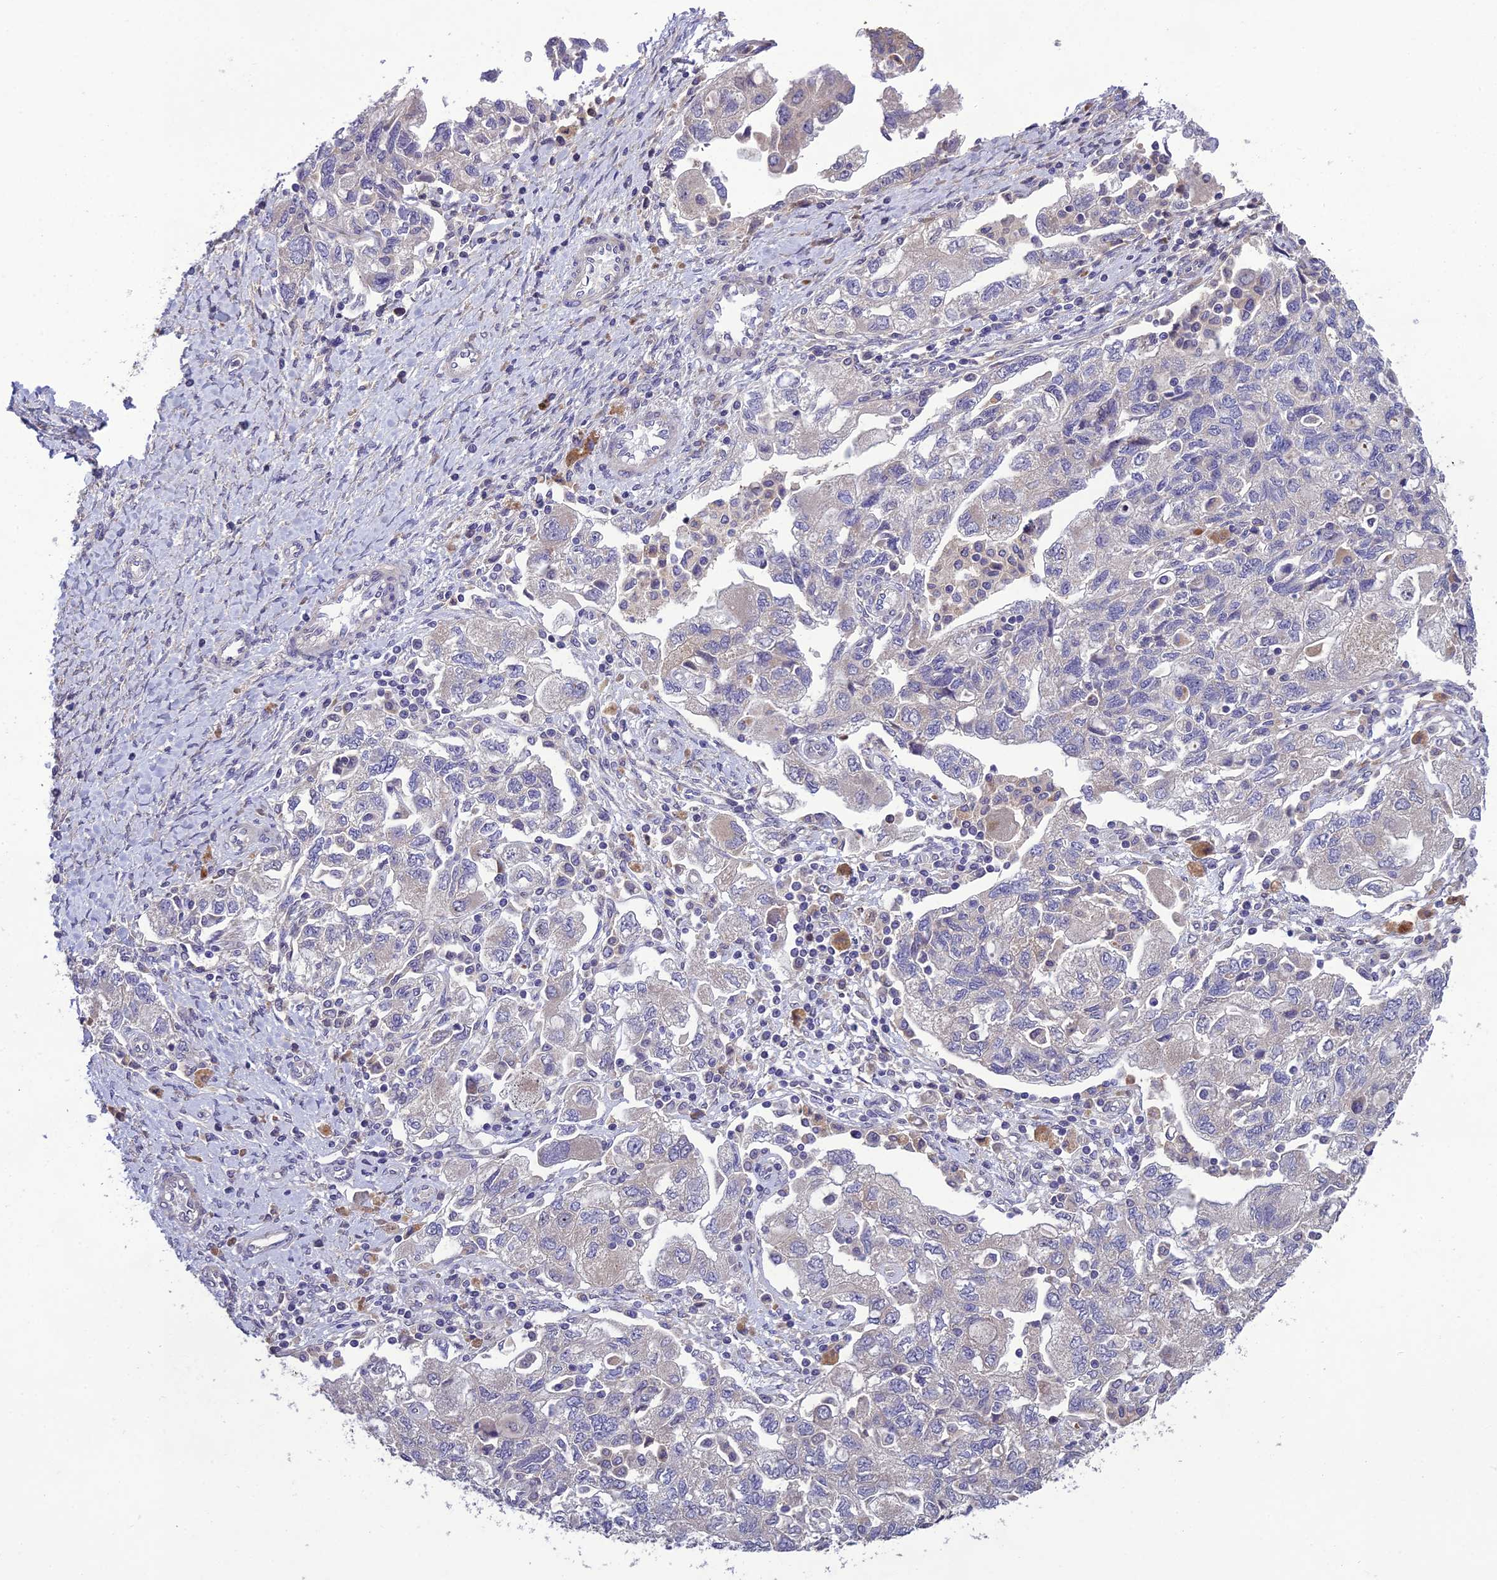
{"staining": {"intensity": "negative", "quantity": "none", "location": "none"}, "tissue": "ovarian cancer", "cell_type": "Tumor cells", "image_type": "cancer", "snomed": [{"axis": "morphology", "description": "Carcinoma, NOS"}, {"axis": "morphology", "description": "Cystadenocarcinoma, serous, NOS"}, {"axis": "topography", "description": "Ovary"}], "caption": "Immunohistochemical staining of carcinoma (ovarian) exhibits no significant positivity in tumor cells.", "gene": "CENPL", "patient": {"sex": "female", "age": 69}}